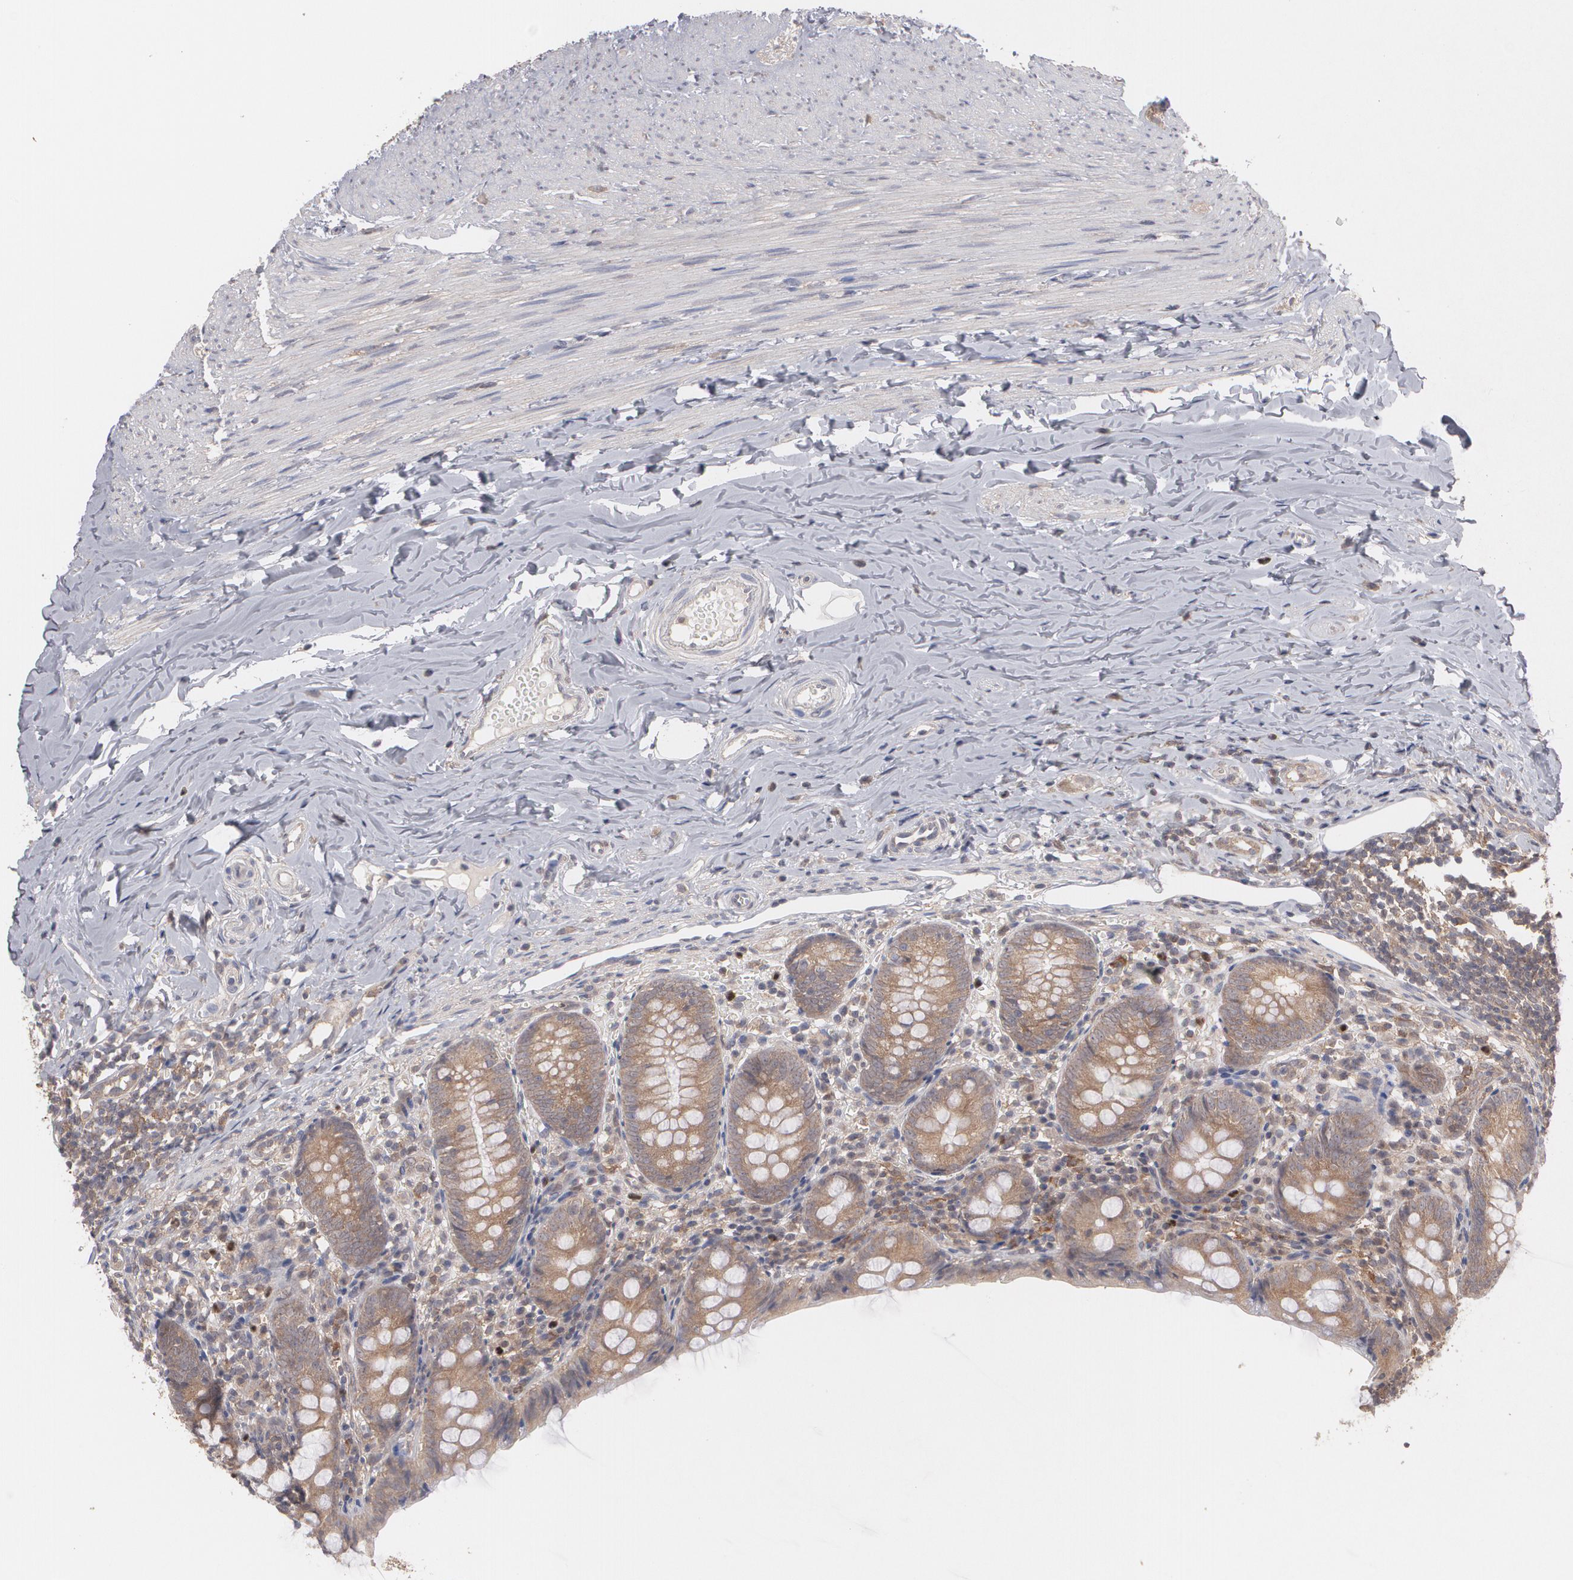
{"staining": {"intensity": "strong", "quantity": "25%-75%", "location": "cytoplasmic/membranous"}, "tissue": "appendix", "cell_type": "Glandular cells", "image_type": "normal", "snomed": [{"axis": "morphology", "description": "Normal tissue, NOS"}, {"axis": "topography", "description": "Appendix"}], "caption": "Immunohistochemical staining of normal human appendix shows high levels of strong cytoplasmic/membranous staining in approximately 25%-75% of glandular cells. (DAB (3,3'-diaminobenzidine) = brown stain, brightfield microscopy at high magnification).", "gene": "HTT", "patient": {"sex": "female", "age": 10}}